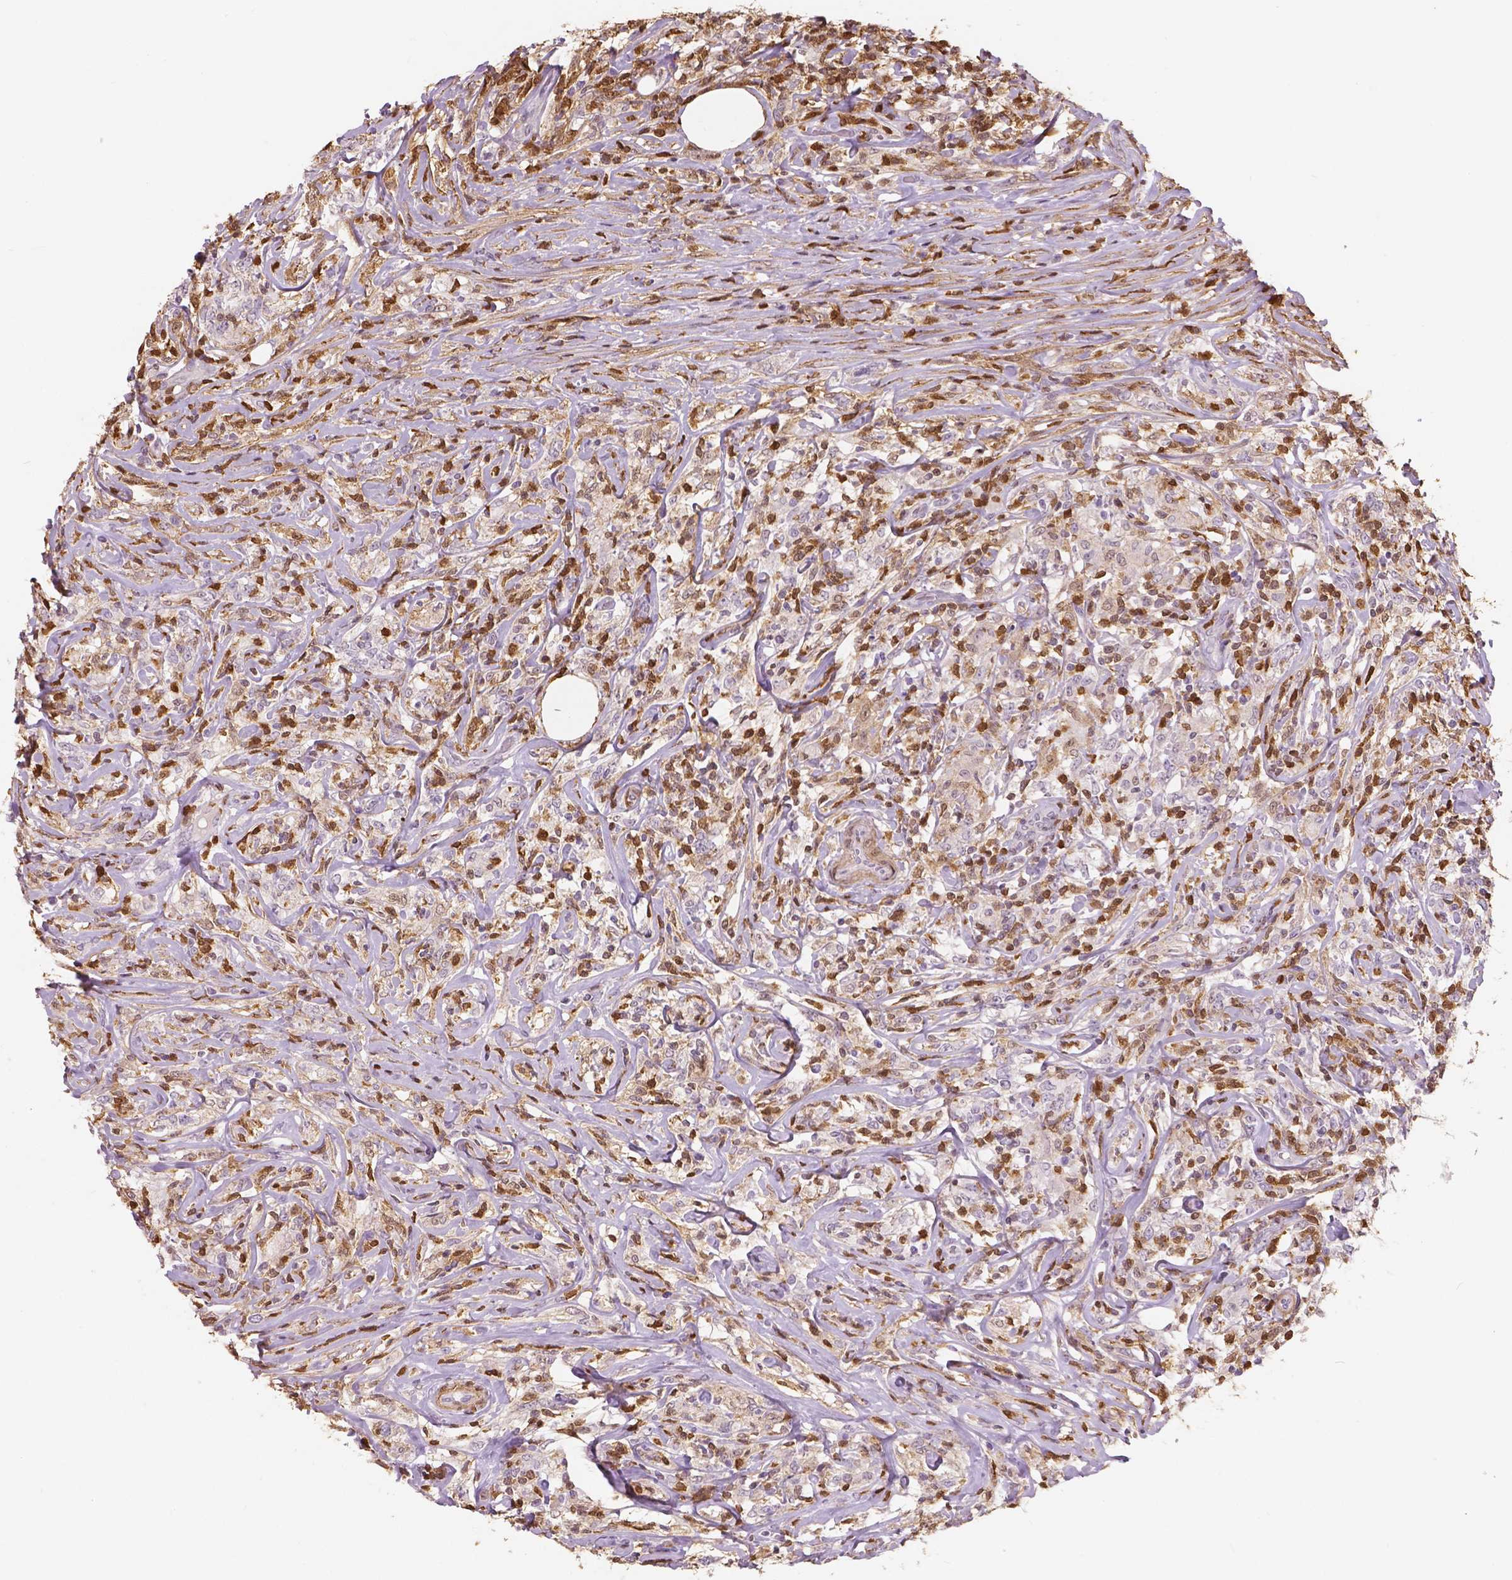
{"staining": {"intensity": "negative", "quantity": "none", "location": "none"}, "tissue": "lymphoma", "cell_type": "Tumor cells", "image_type": "cancer", "snomed": [{"axis": "morphology", "description": "Malignant lymphoma, non-Hodgkin's type, High grade"}, {"axis": "topography", "description": "Lymph node"}], "caption": "A high-resolution histopathology image shows IHC staining of lymphoma, which exhibits no significant positivity in tumor cells. (IHC, brightfield microscopy, high magnification).", "gene": "S100A4", "patient": {"sex": "female", "age": 84}}